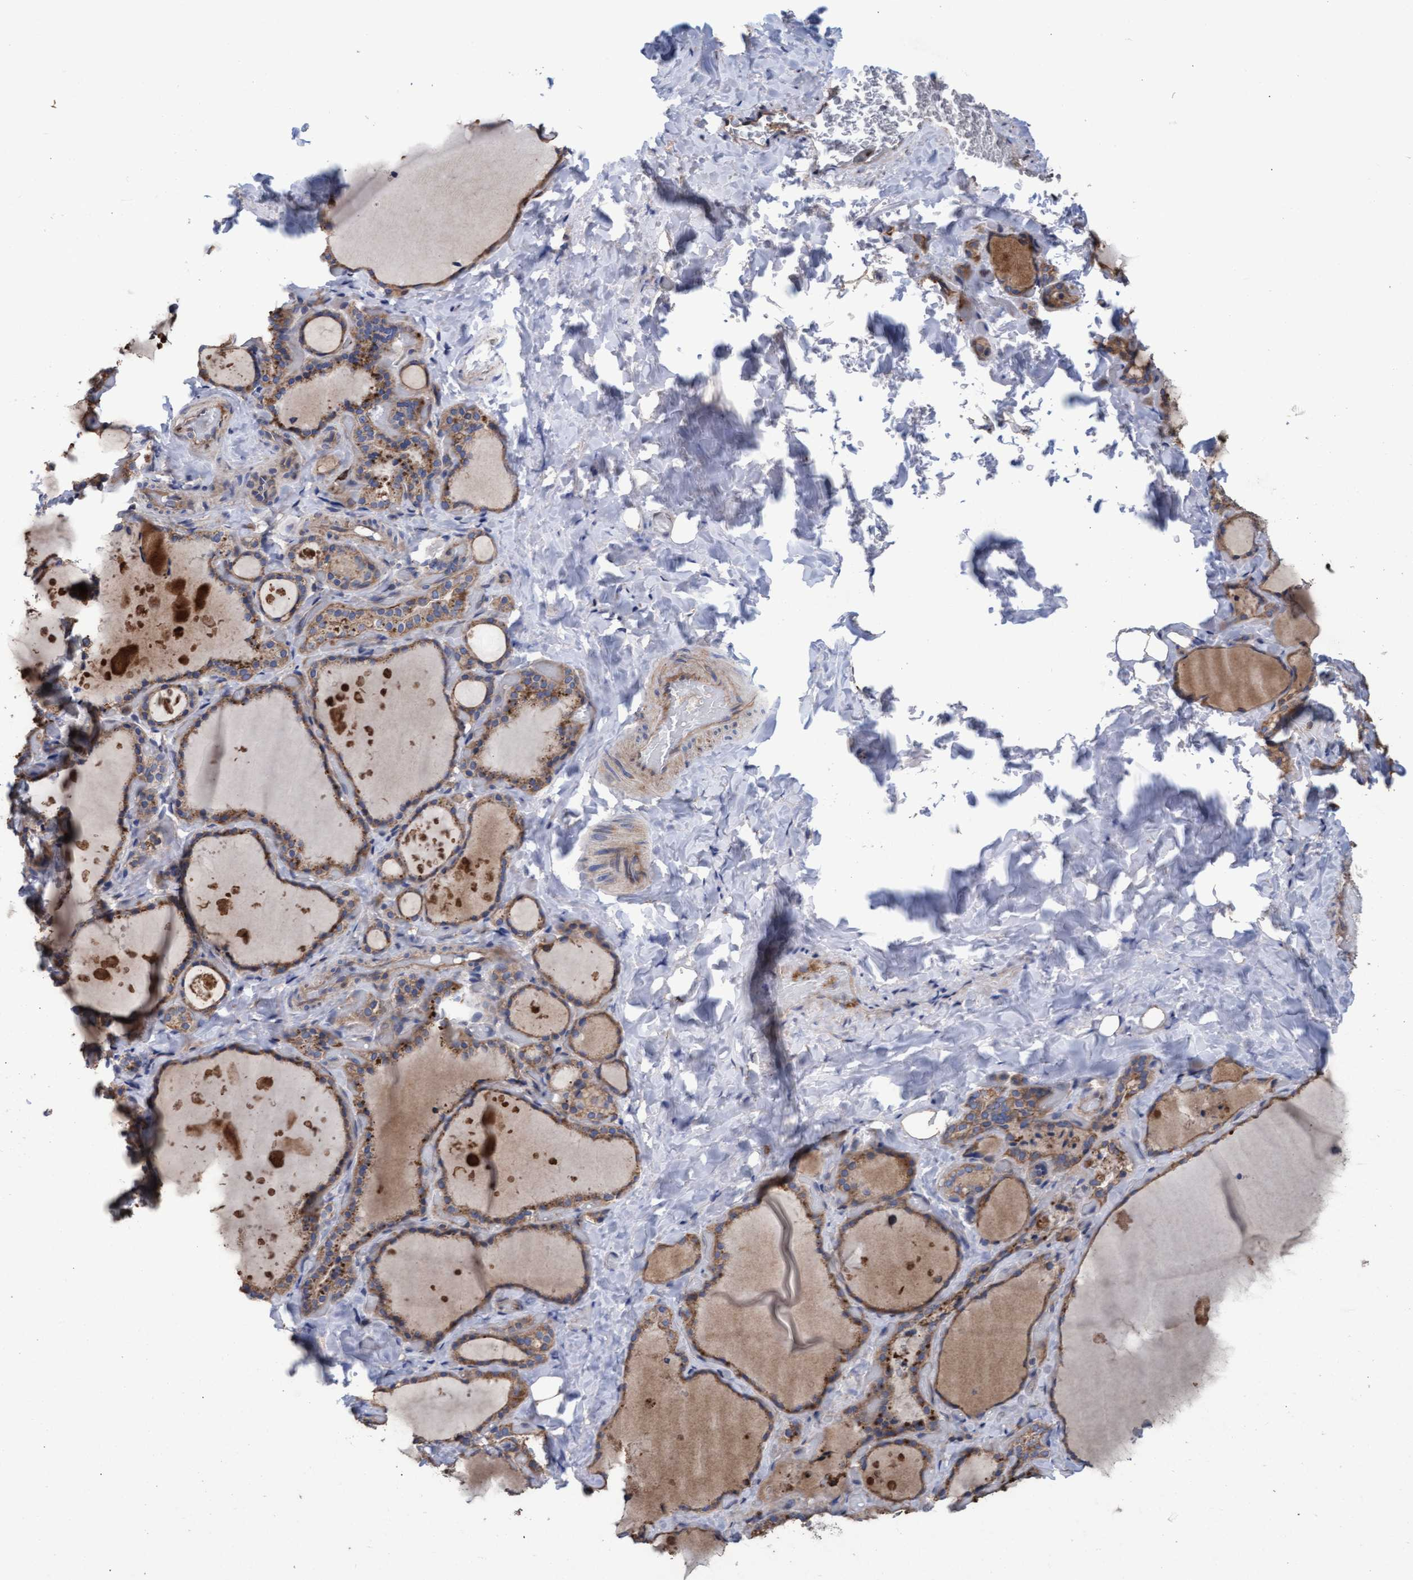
{"staining": {"intensity": "moderate", "quantity": ">75%", "location": "cytoplasmic/membranous"}, "tissue": "thyroid gland", "cell_type": "Glandular cells", "image_type": "normal", "snomed": [{"axis": "morphology", "description": "Normal tissue, NOS"}, {"axis": "topography", "description": "Thyroid gland"}], "caption": "Protein staining of benign thyroid gland displays moderate cytoplasmic/membranous expression in about >75% of glandular cells. Using DAB (brown) and hematoxylin (blue) stains, captured at high magnification using brightfield microscopy.", "gene": "MRPL38", "patient": {"sex": "female", "age": 30}}